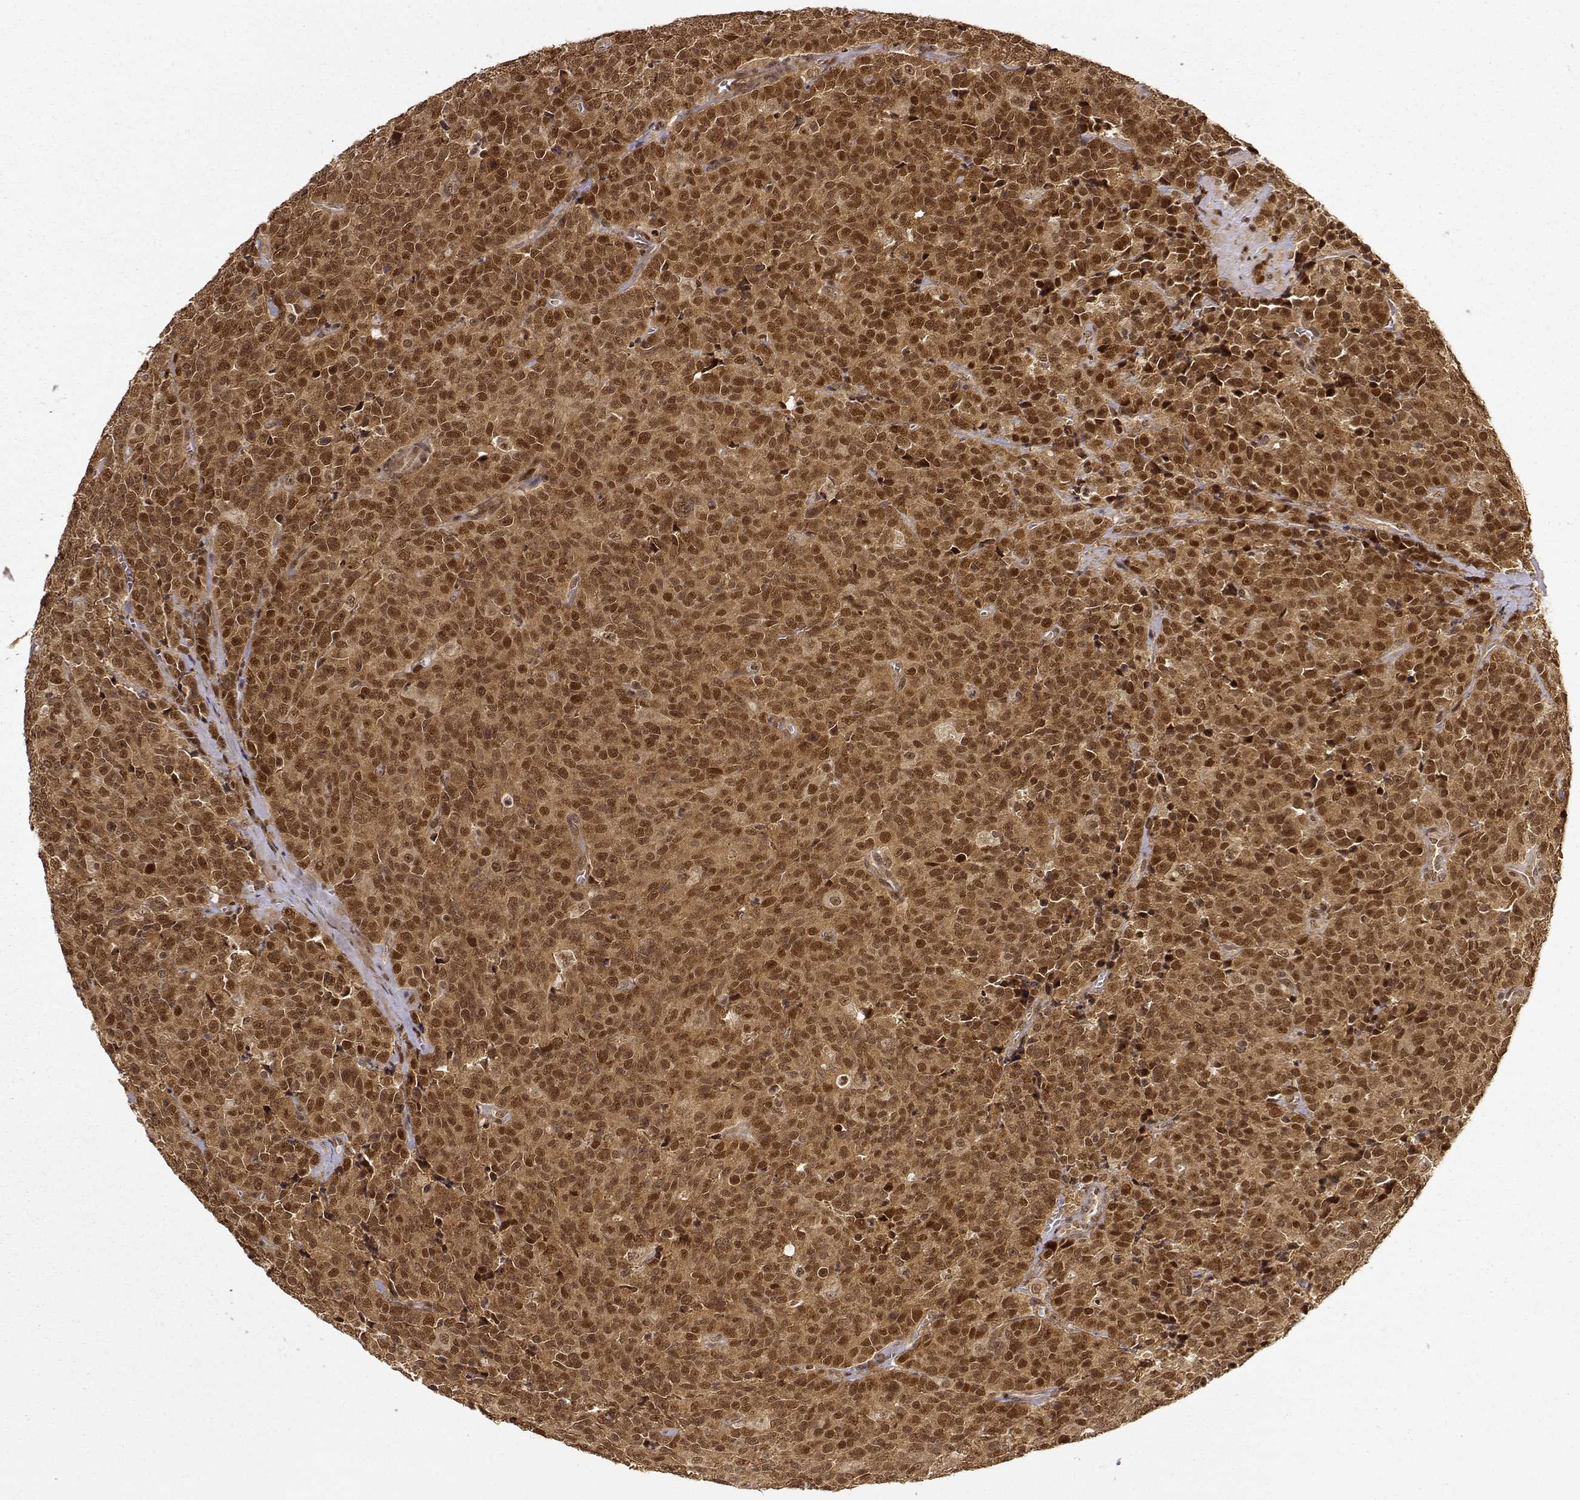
{"staining": {"intensity": "strong", "quantity": ">75%", "location": "cytoplasmic/membranous,nuclear"}, "tissue": "prostate cancer", "cell_type": "Tumor cells", "image_type": "cancer", "snomed": [{"axis": "morphology", "description": "Adenocarcinoma, NOS"}, {"axis": "topography", "description": "Prostate"}], "caption": "Immunohistochemistry image of human adenocarcinoma (prostate) stained for a protein (brown), which displays high levels of strong cytoplasmic/membranous and nuclear positivity in about >75% of tumor cells.", "gene": "MAEA", "patient": {"sex": "male", "age": 67}}